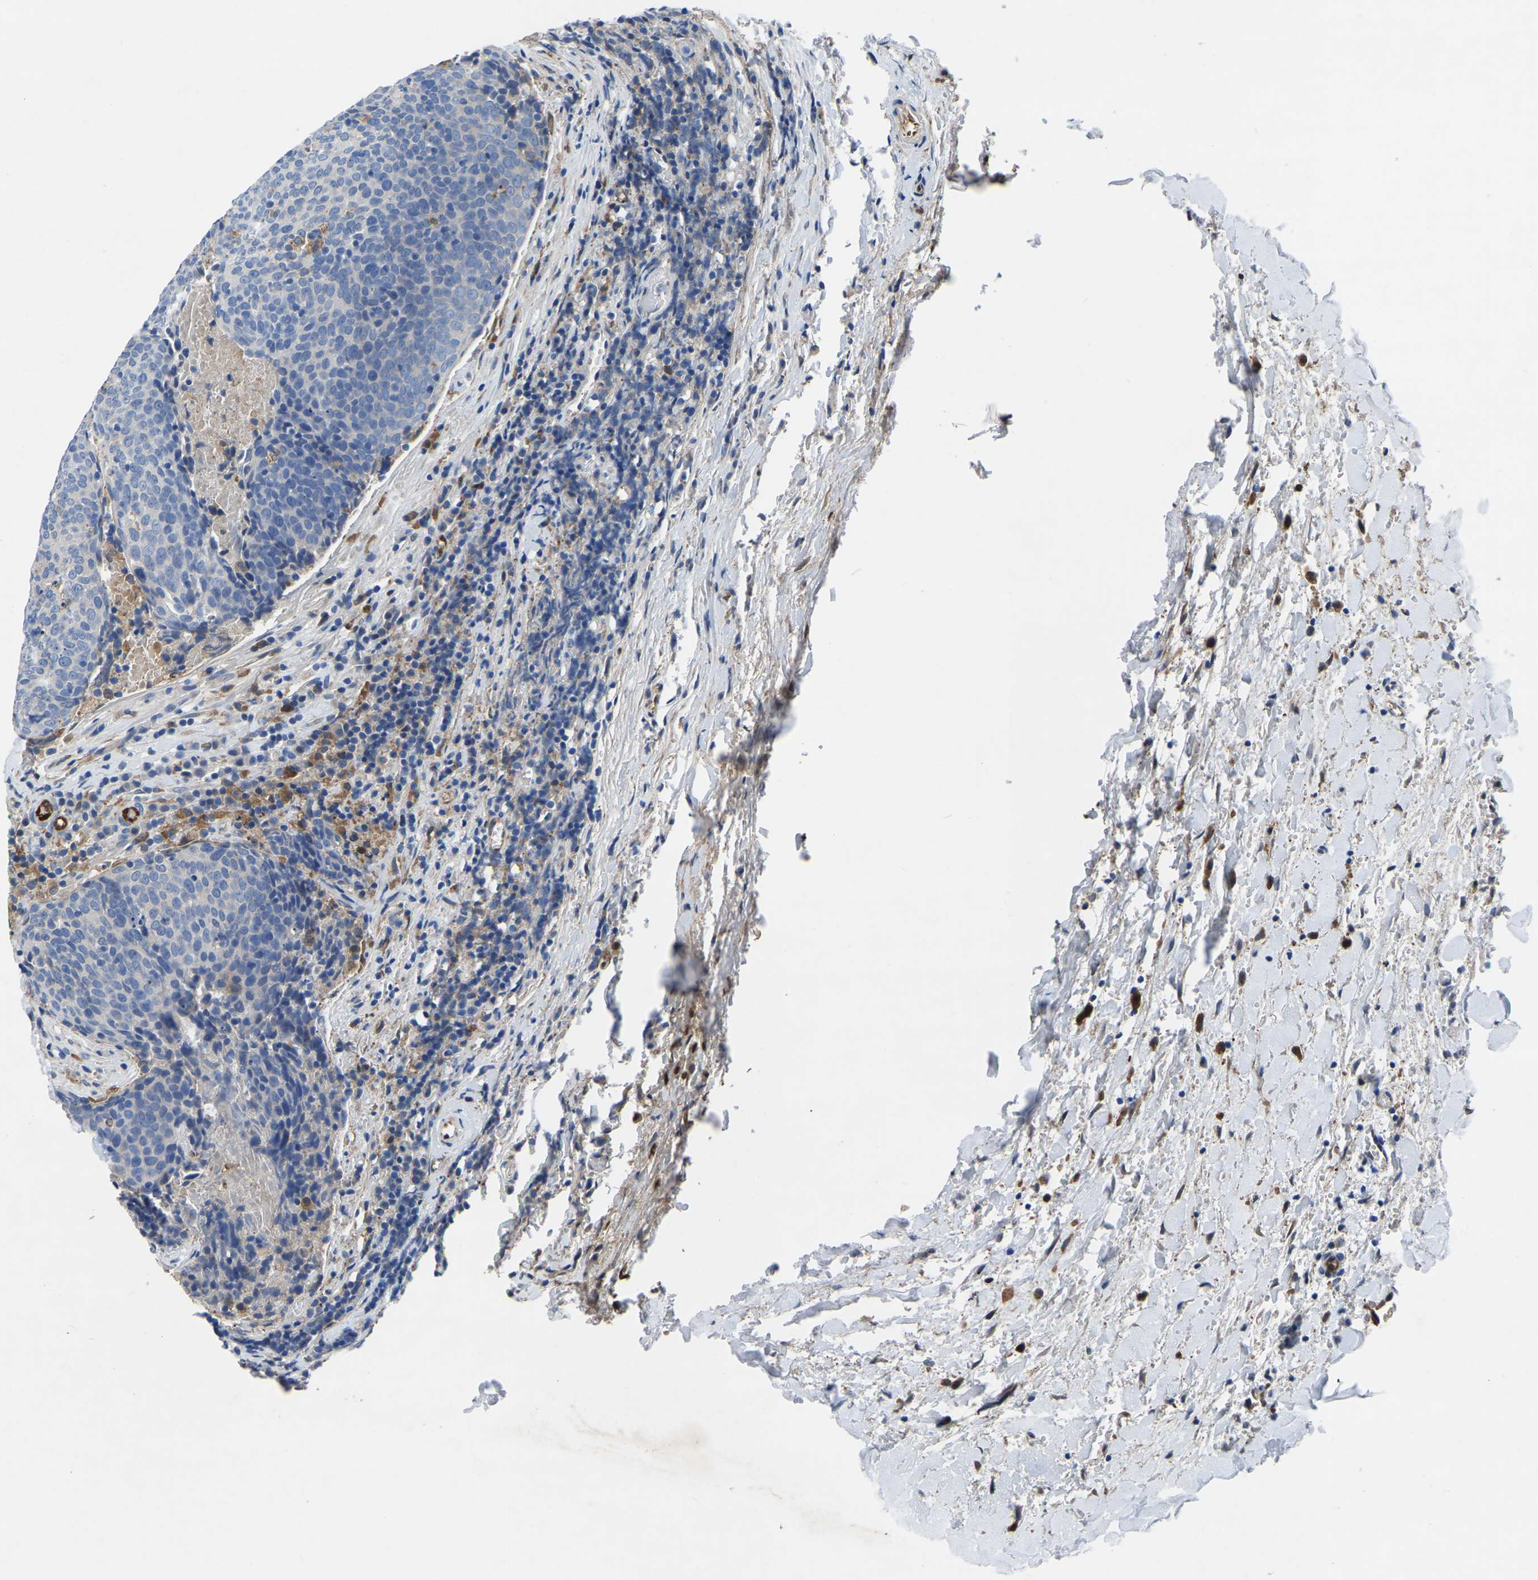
{"staining": {"intensity": "negative", "quantity": "none", "location": "none"}, "tissue": "head and neck cancer", "cell_type": "Tumor cells", "image_type": "cancer", "snomed": [{"axis": "morphology", "description": "Squamous cell carcinoma, NOS"}, {"axis": "morphology", "description": "Squamous cell carcinoma, metastatic, NOS"}, {"axis": "topography", "description": "Lymph node"}, {"axis": "topography", "description": "Head-Neck"}], "caption": "Immunohistochemistry photomicrograph of neoplastic tissue: head and neck cancer stained with DAB (3,3'-diaminobenzidine) displays no significant protein staining in tumor cells.", "gene": "ATG2B", "patient": {"sex": "male", "age": 62}}